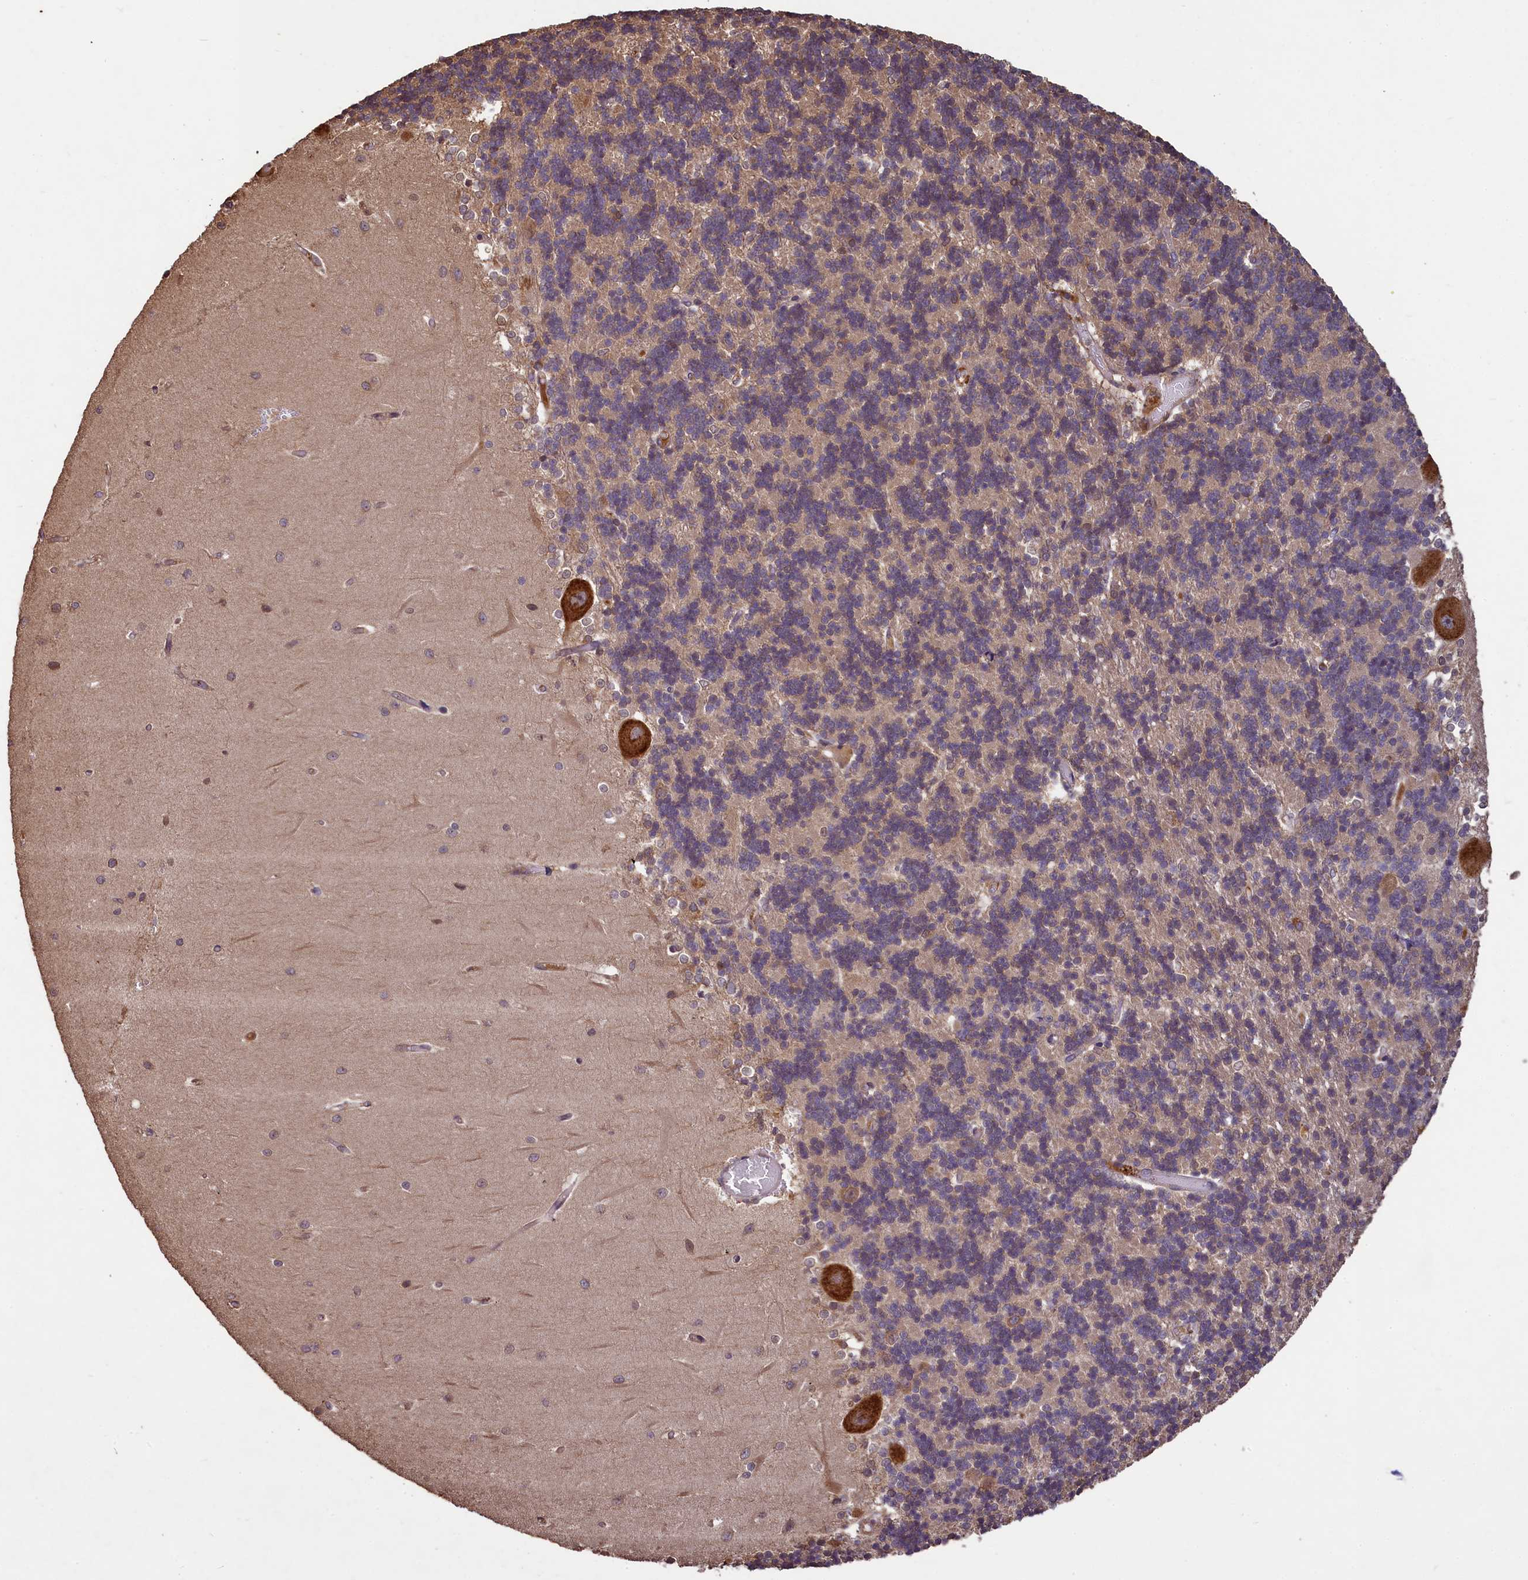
{"staining": {"intensity": "weak", "quantity": "<25%", "location": "cytoplasmic/membranous"}, "tissue": "cerebellum", "cell_type": "Cells in granular layer", "image_type": "normal", "snomed": [{"axis": "morphology", "description": "Normal tissue, NOS"}, {"axis": "topography", "description": "Cerebellum"}], "caption": "Immunohistochemistry (IHC) image of normal human cerebellum stained for a protein (brown), which displays no expression in cells in granular layer.", "gene": "NUDT6", "patient": {"sex": "male", "age": 37}}